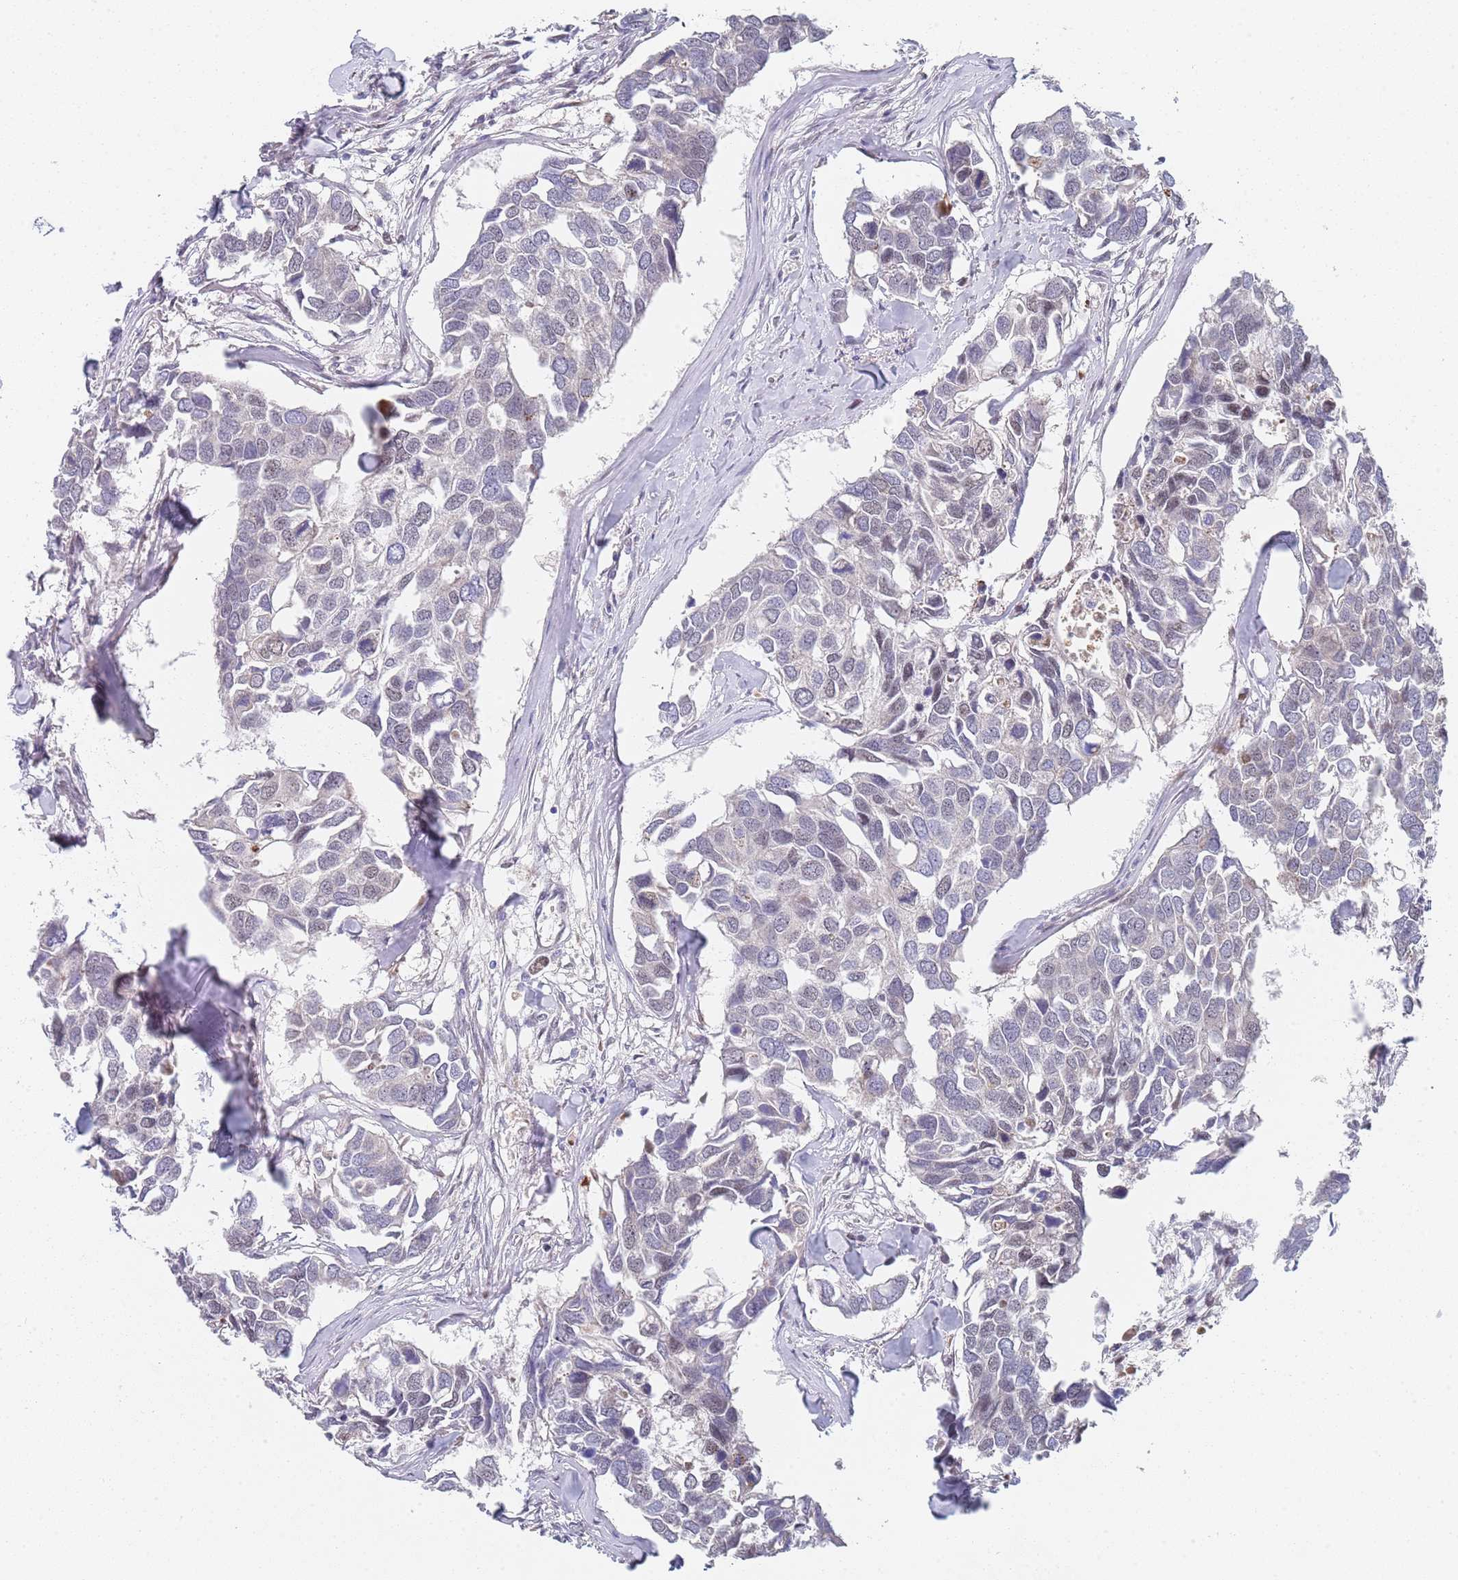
{"staining": {"intensity": "negative", "quantity": "none", "location": "none"}, "tissue": "breast cancer", "cell_type": "Tumor cells", "image_type": "cancer", "snomed": [{"axis": "morphology", "description": "Duct carcinoma"}, {"axis": "topography", "description": "Breast"}], "caption": "Breast cancer (intraductal carcinoma) was stained to show a protein in brown. There is no significant positivity in tumor cells.", "gene": "PLCL2", "patient": {"sex": "female", "age": 83}}